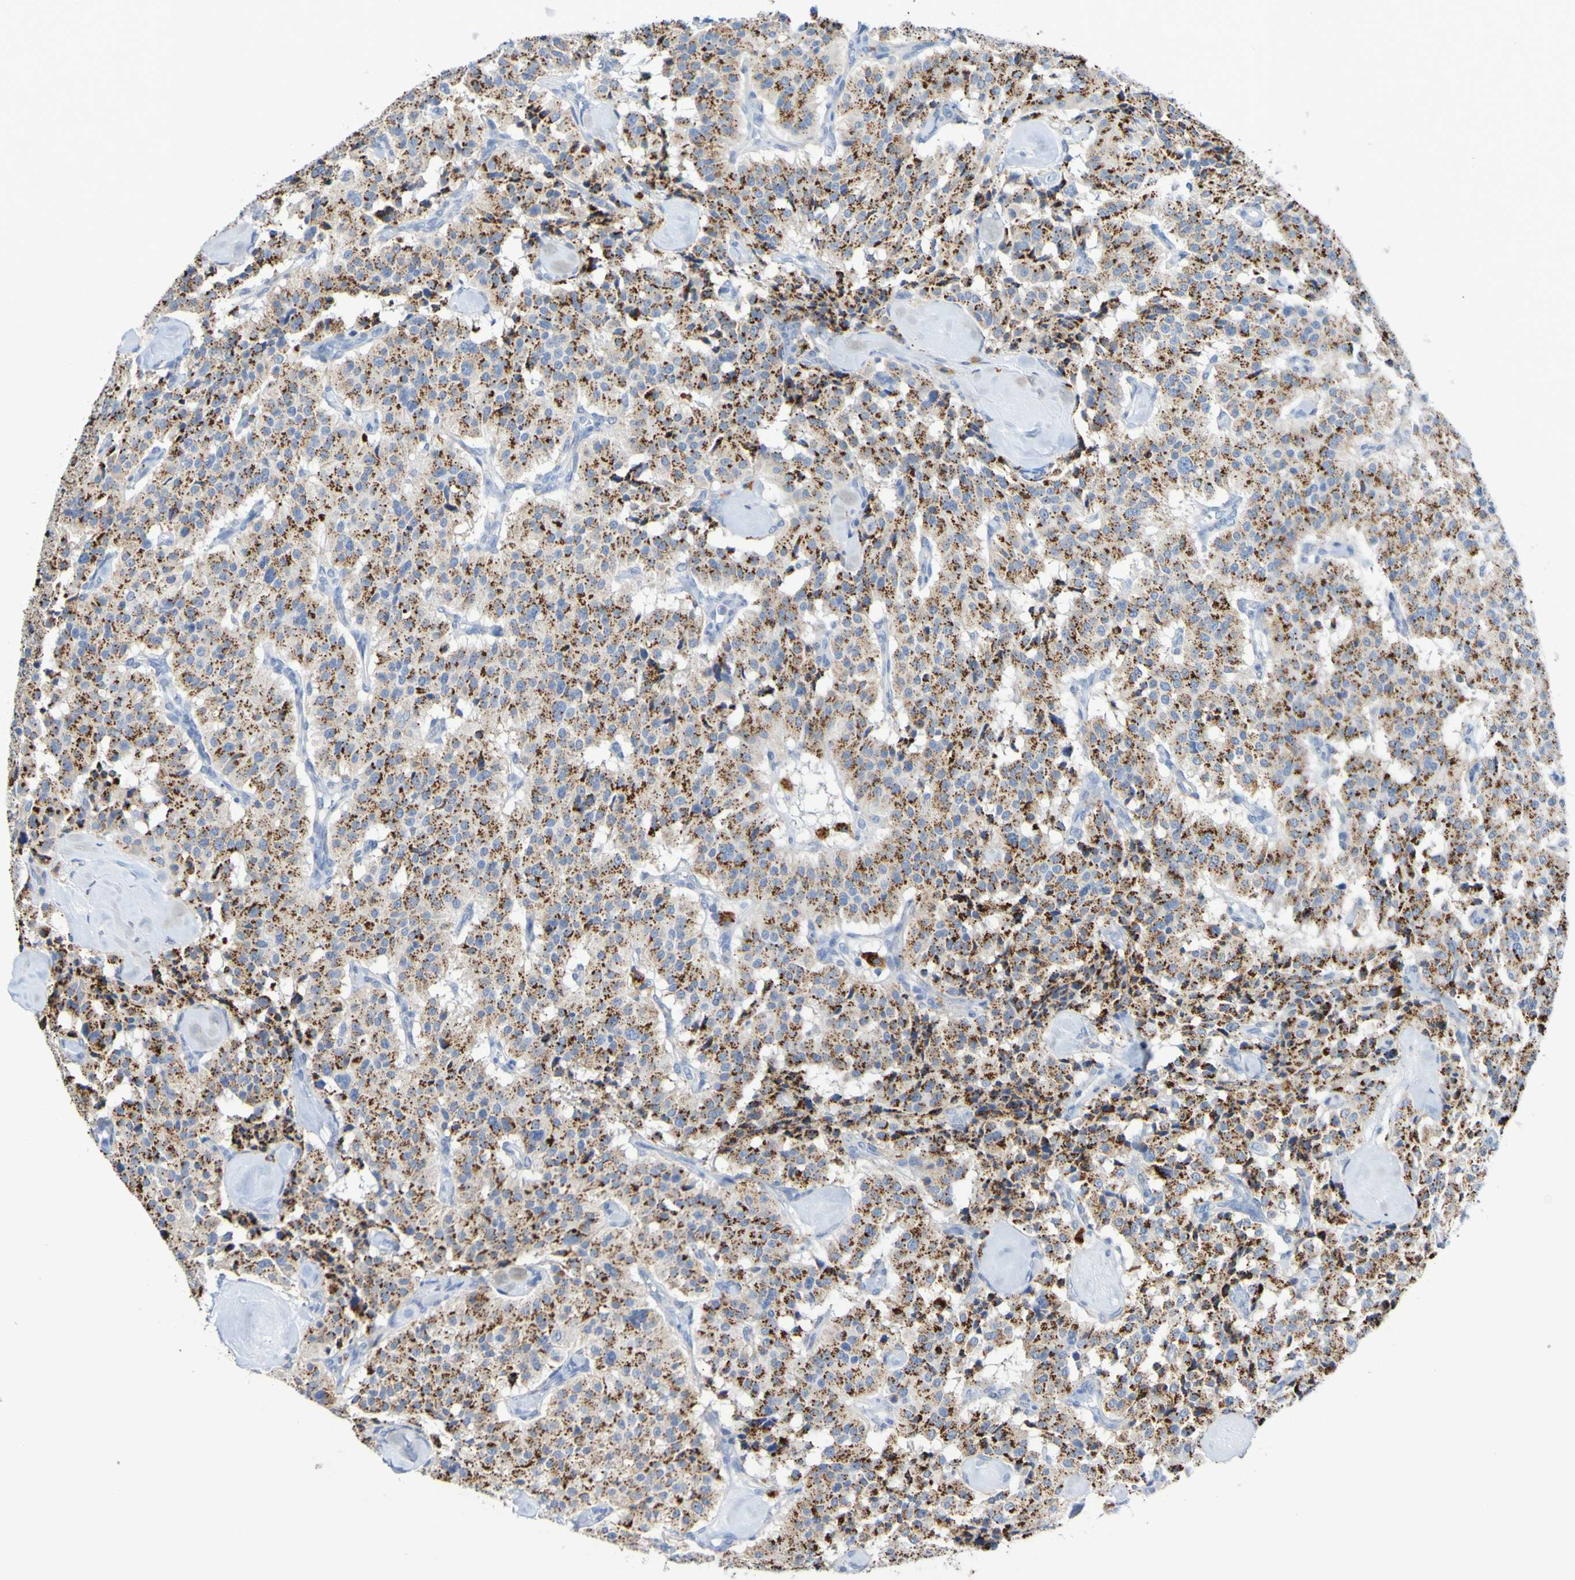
{"staining": {"intensity": "strong", "quantity": ">75%", "location": "cytoplasmic/membranous"}, "tissue": "carcinoid", "cell_type": "Tumor cells", "image_type": "cancer", "snomed": [{"axis": "morphology", "description": "Carcinoid, malignant, NOS"}, {"axis": "topography", "description": "Lung"}], "caption": "The photomicrograph displays staining of malignant carcinoid, revealing strong cytoplasmic/membranous protein staining (brown color) within tumor cells. (DAB (3,3'-diaminobenzidine) IHC with brightfield microscopy, high magnification).", "gene": "SLC3A2", "patient": {"sex": "male", "age": 30}}